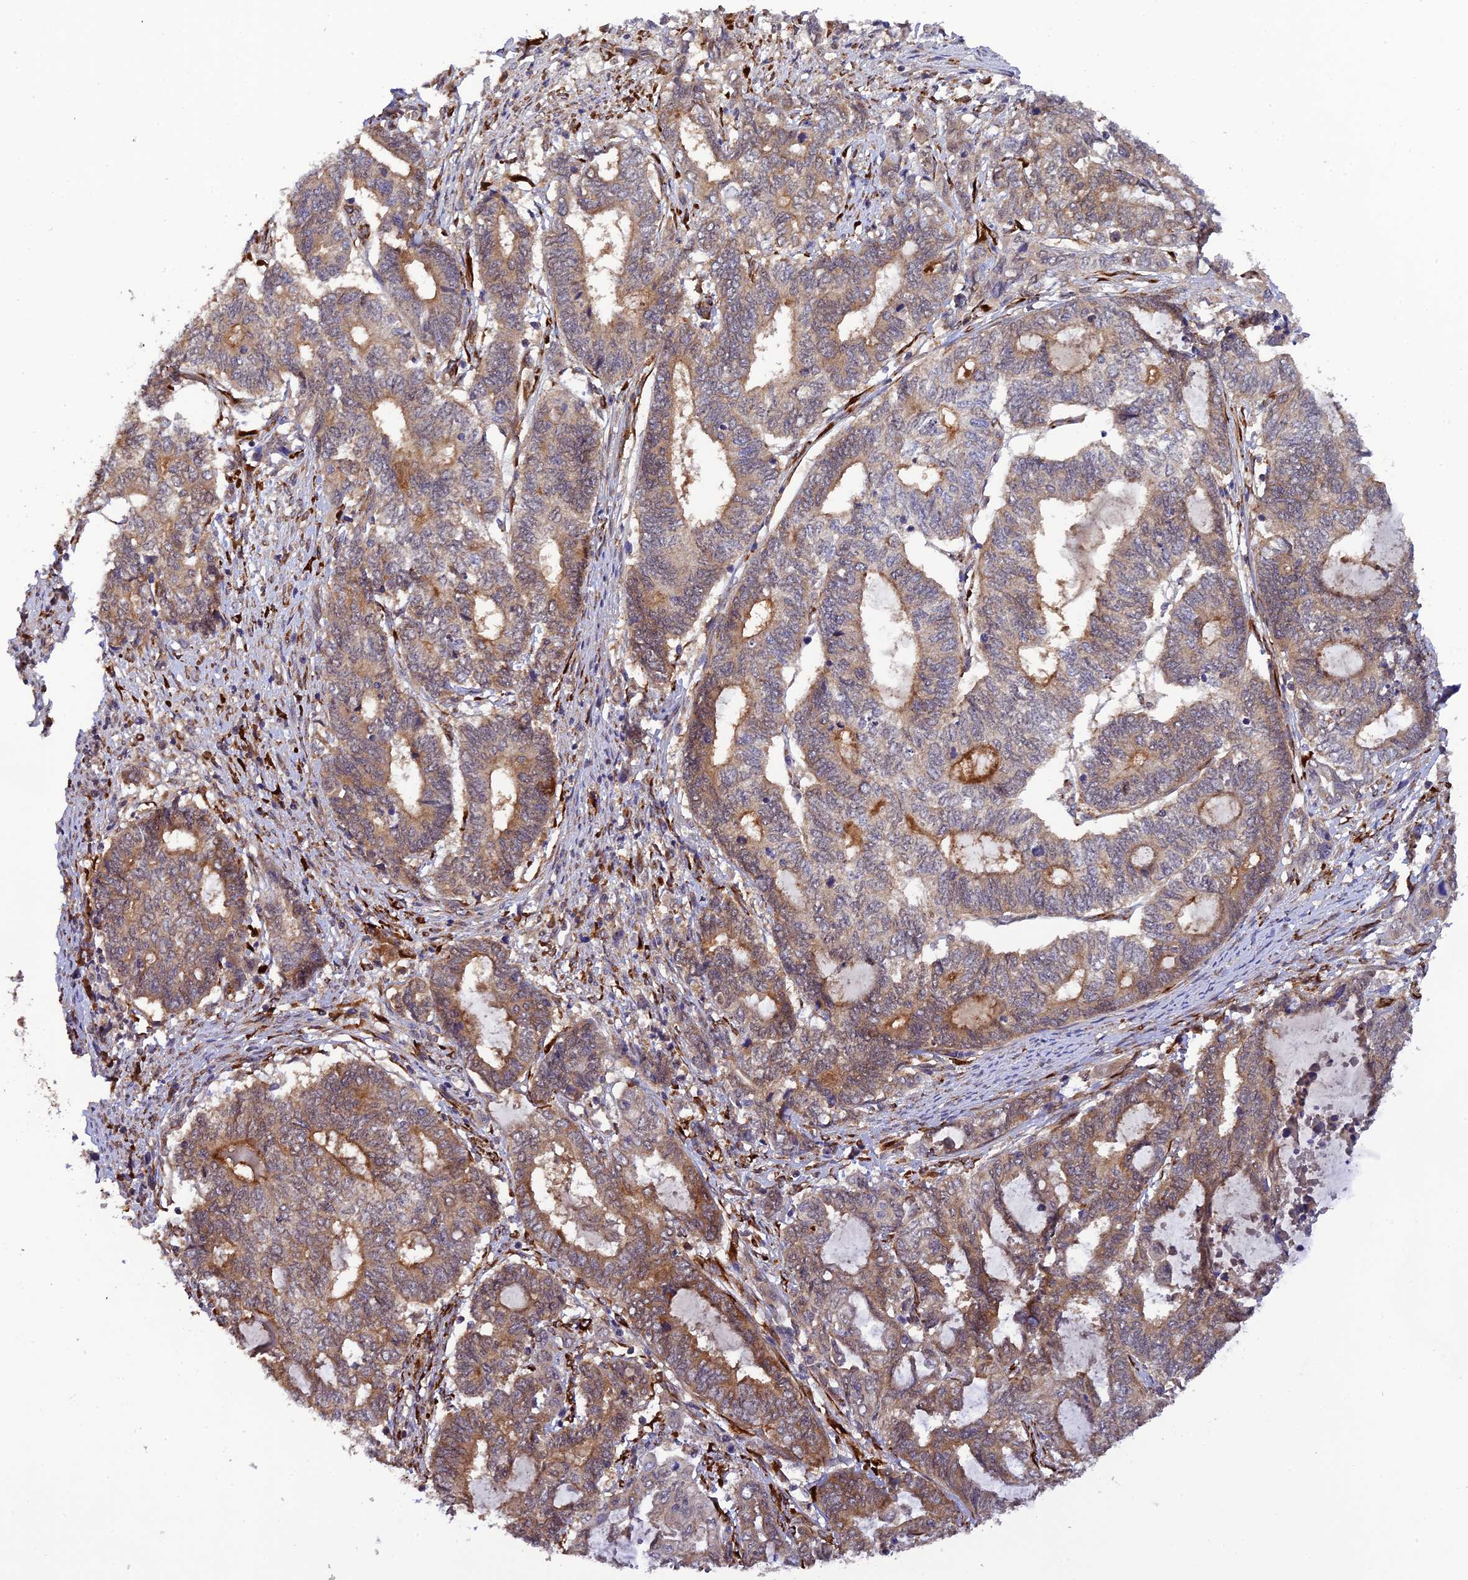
{"staining": {"intensity": "weak", "quantity": ">75%", "location": "cytoplasmic/membranous"}, "tissue": "endometrial cancer", "cell_type": "Tumor cells", "image_type": "cancer", "snomed": [{"axis": "morphology", "description": "Adenocarcinoma, NOS"}, {"axis": "topography", "description": "Uterus"}, {"axis": "topography", "description": "Endometrium"}], "caption": "A brown stain labels weak cytoplasmic/membranous staining of a protein in endometrial cancer (adenocarcinoma) tumor cells.", "gene": "P3H3", "patient": {"sex": "female", "age": 70}}